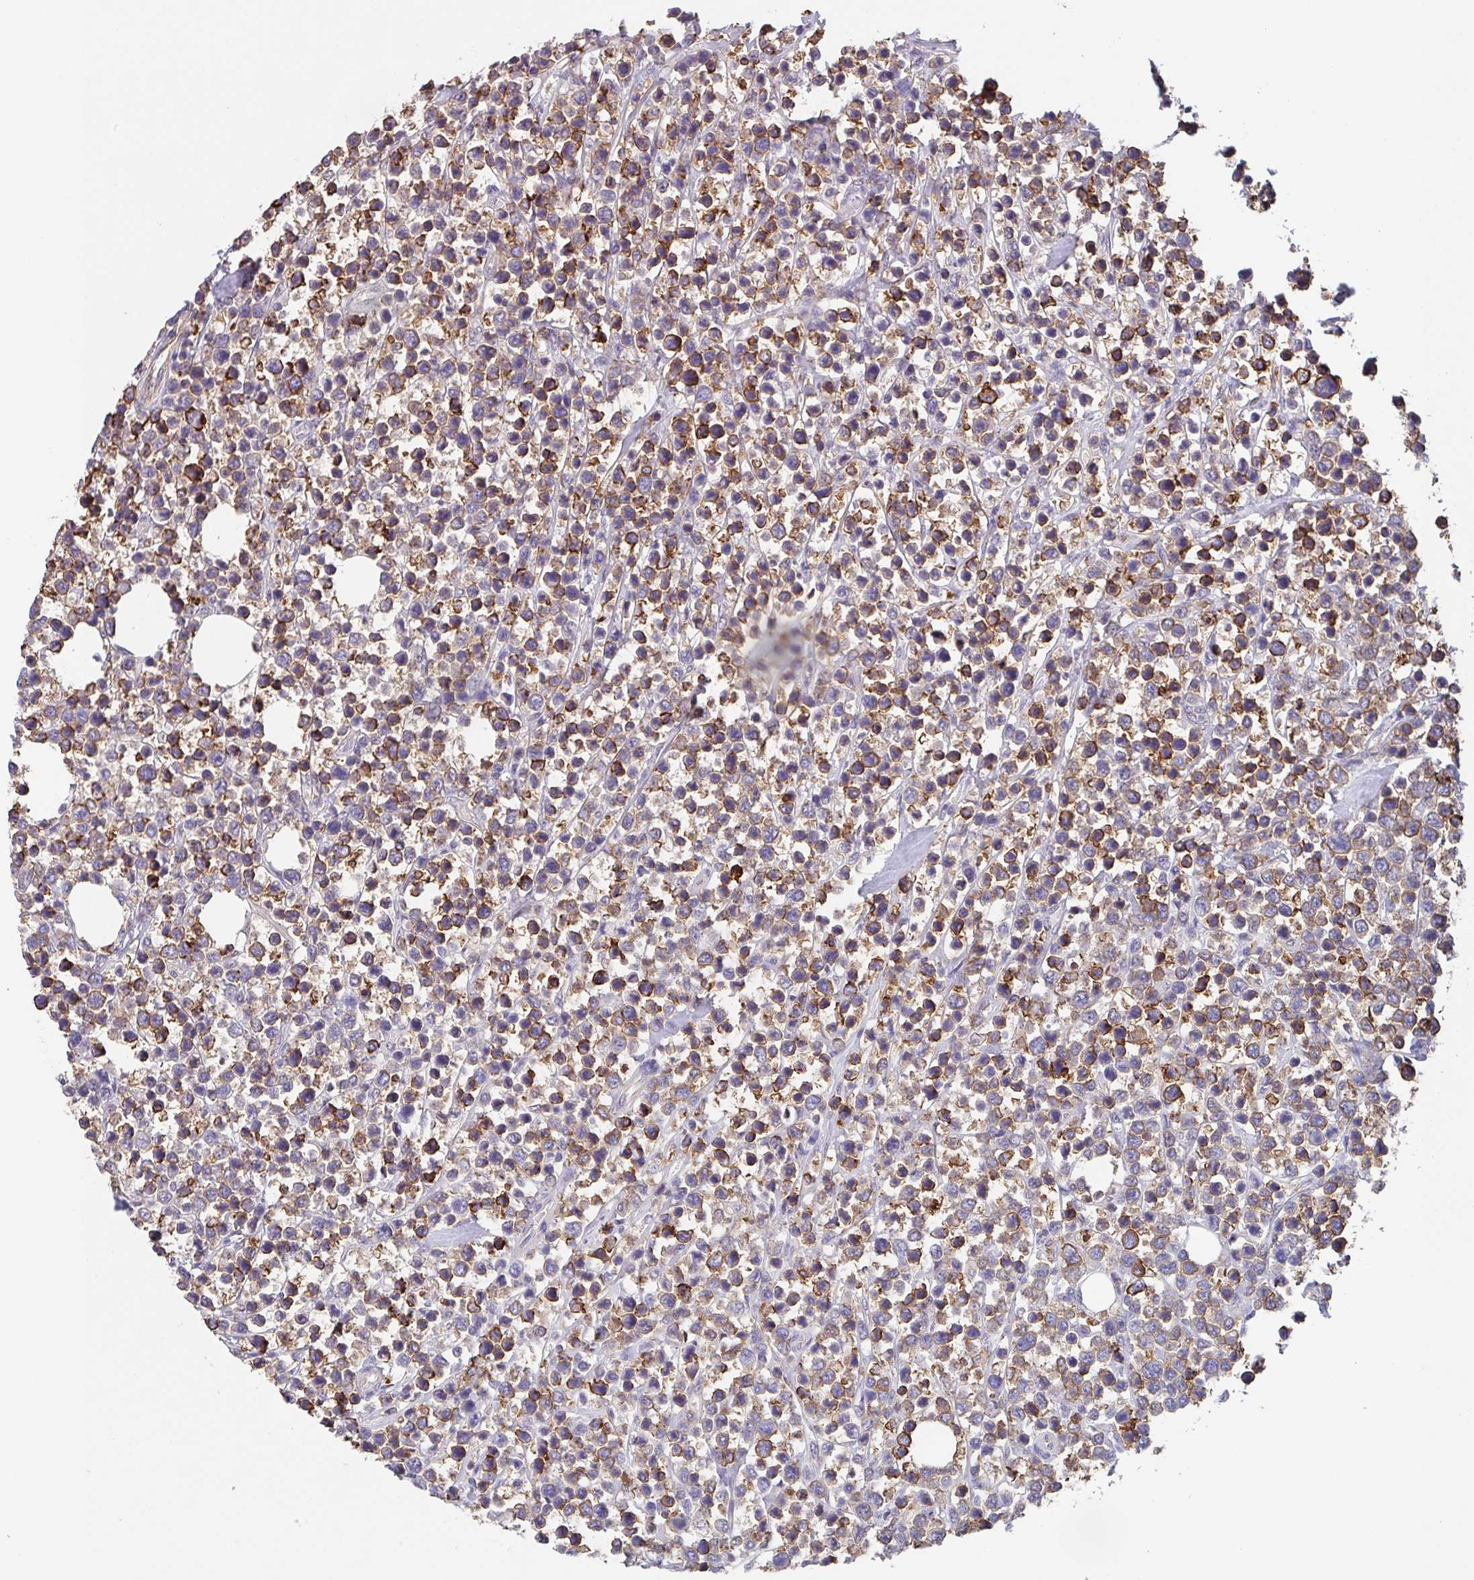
{"staining": {"intensity": "moderate", "quantity": "25%-75%", "location": "cytoplasmic/membranous"}, "tissue": "lymphoma", "cell_type": "Tumor cells", "image_type": "cancer", "snomed": [{"axis": "morphology", "description": "Malignant lymphoma, non-Hodgkin's type, Low grade"}, {"axis": "topography", "description": "Lymph node"}], "caption": "A medium amount of moderate cytoplasmic/membranous staining is seen in about 25%-75% of tumor cells in lymphoma tissue.", "gene": "DBN1", "patient": {"sex": "male", "age": 60}}